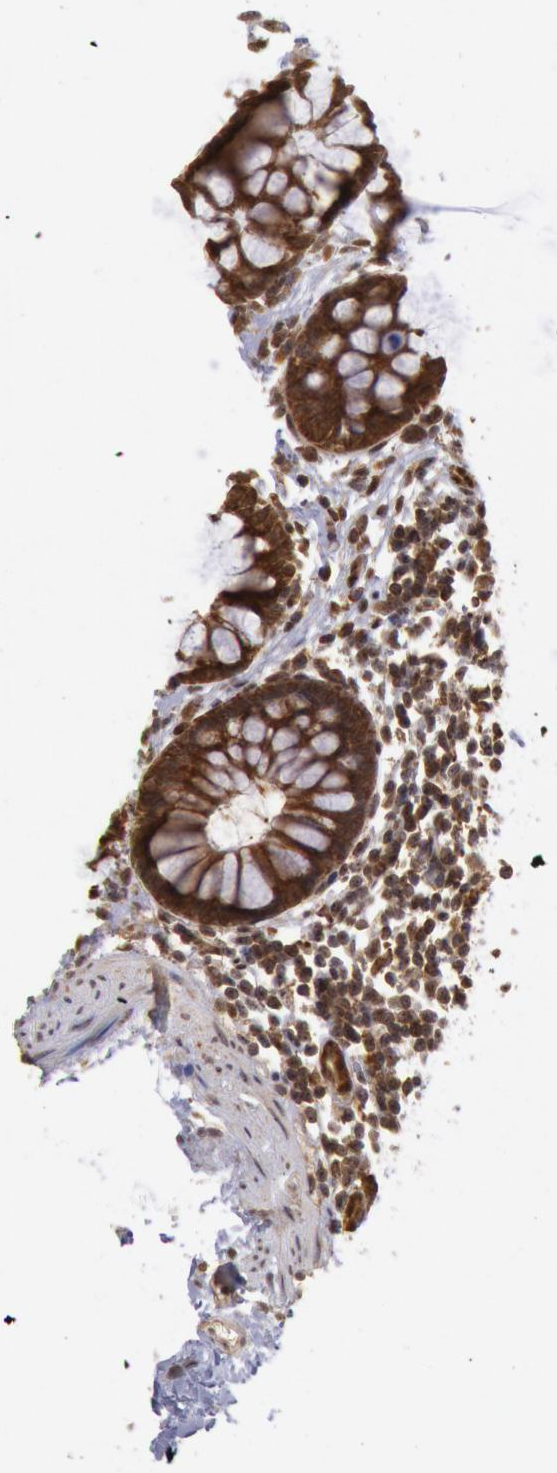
{"staining": {"intensity": "moderate", "quantity": ">75%", "location": "cytoplasmic/membranous,nuclear"}, "tissue": "colon", "cell_type": "Endothelial cells", "image_type": "normal", "snomed": [{"axis": "morphology", "description": "Normal tissue, NOS"}, {"axis": "topography", "description": "Smooth muscle"}, {"axis": "topography", "description": "Colon"}], "caption": "IHC (DAB (3,3'-diaminobenzidine)) staining of normal colon reveals moderate cytoplasmic/membranous,nuclear protein staining in about >75% of endothelial cells. The protein of interest is stained brown, and the nuclei are stained in blue (DAB (3,3'-diaminobenzidine) IHC with brightfield microscopy, high magnification).", "gene": "STX17", "patient": {"sex": "male", "age": 67}}